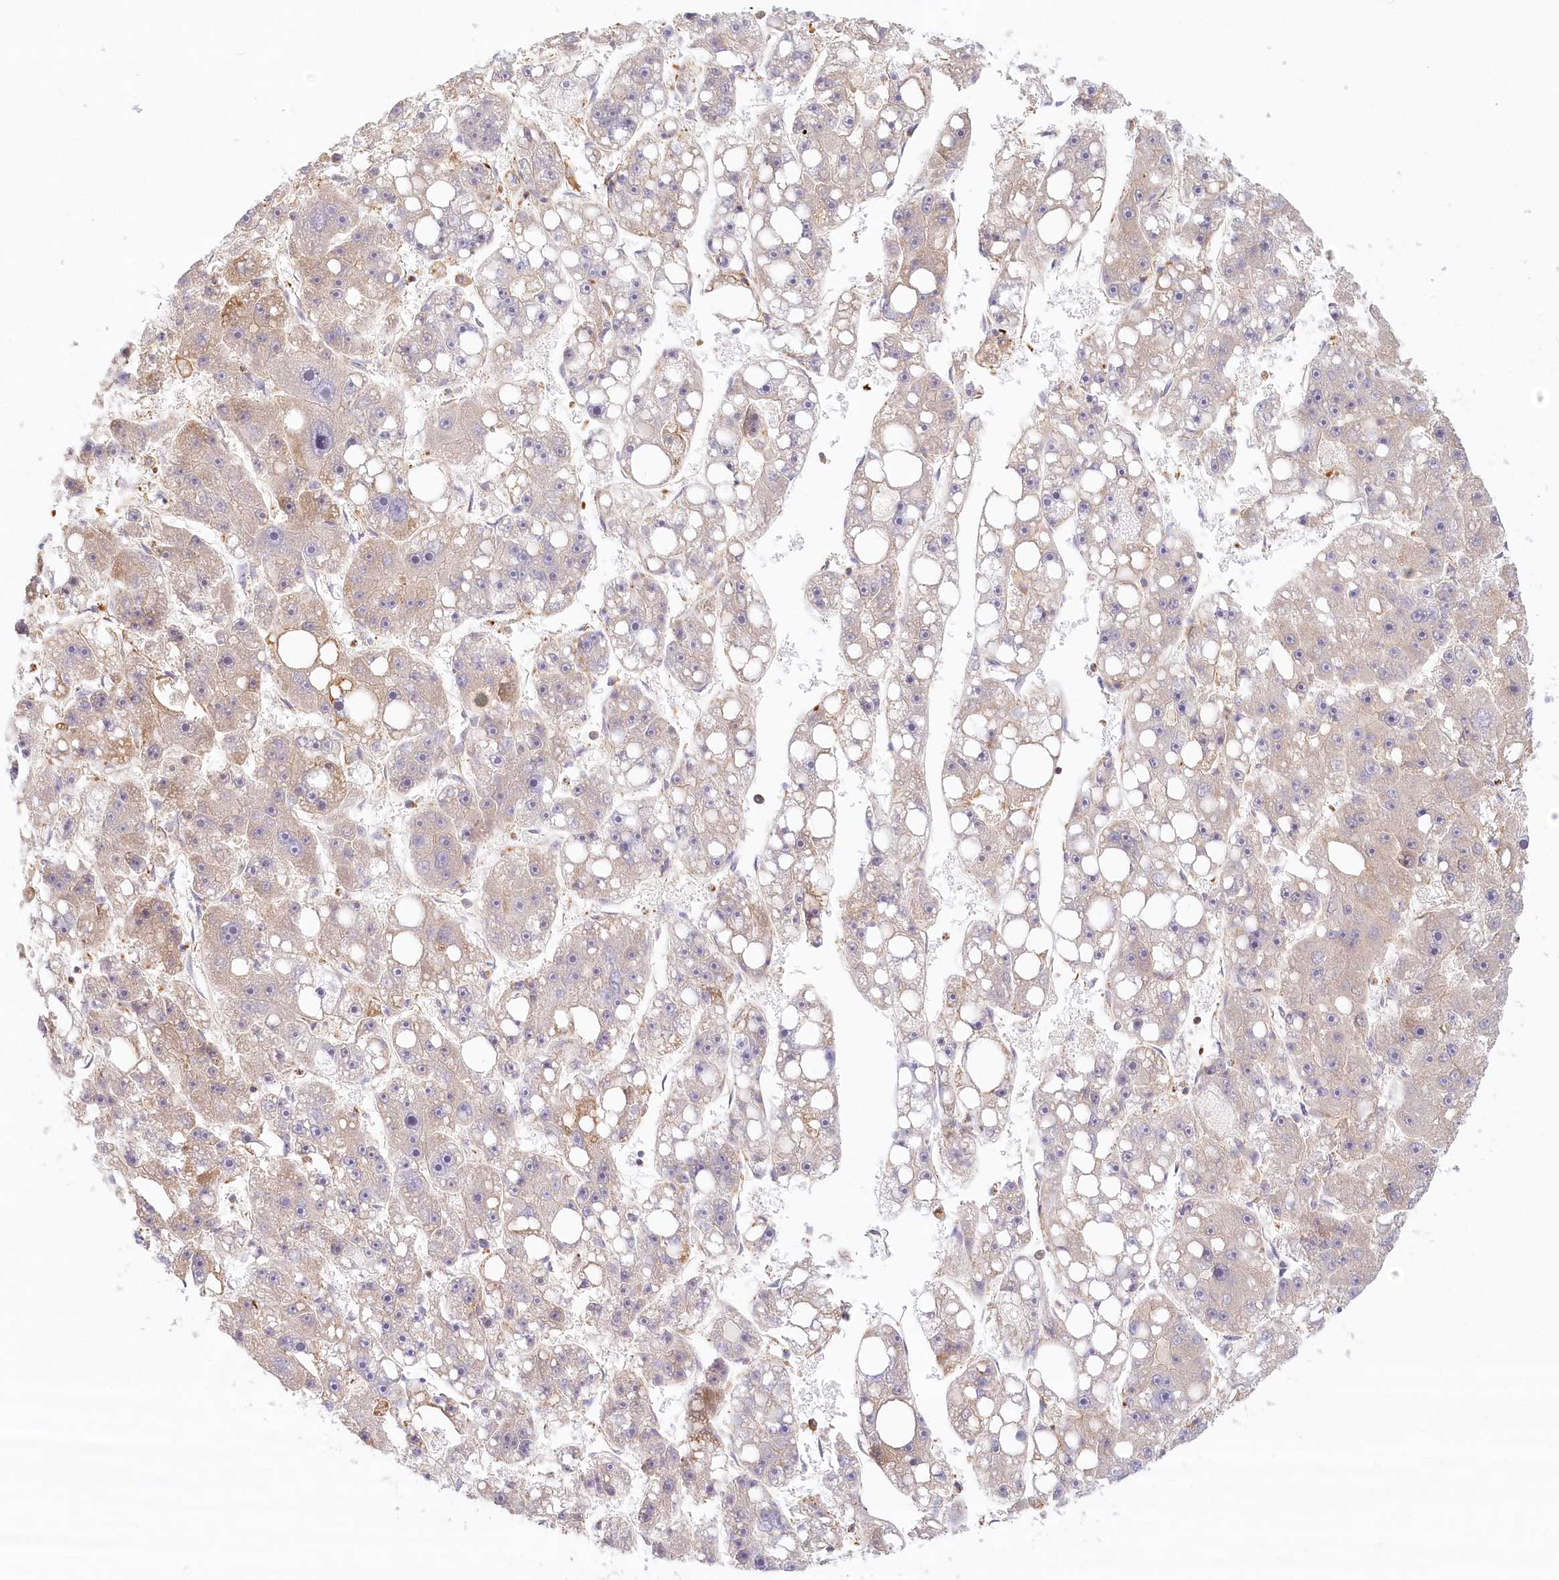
{"staining": {"intensity": "weak", "quantity": "<25%", "location": "cytoplasmic/membranous"}, "tissue": "liver cancer", "cell_type": "Tumor cells", "image_type": "cancer", "snomed": [{"axis": "morphology", "description": "Carcinoma, Hepatocellular, NOS"}, {"axis": "topography", "description": "Liver"}], "caption": "Tumor cells show no significant positivity in liver cancer. (DAB (3,3'-diaminobenzidine) IHC, high magnification).", "gene": "UMPS", "patient": {"sex": "female", "age": 61}}